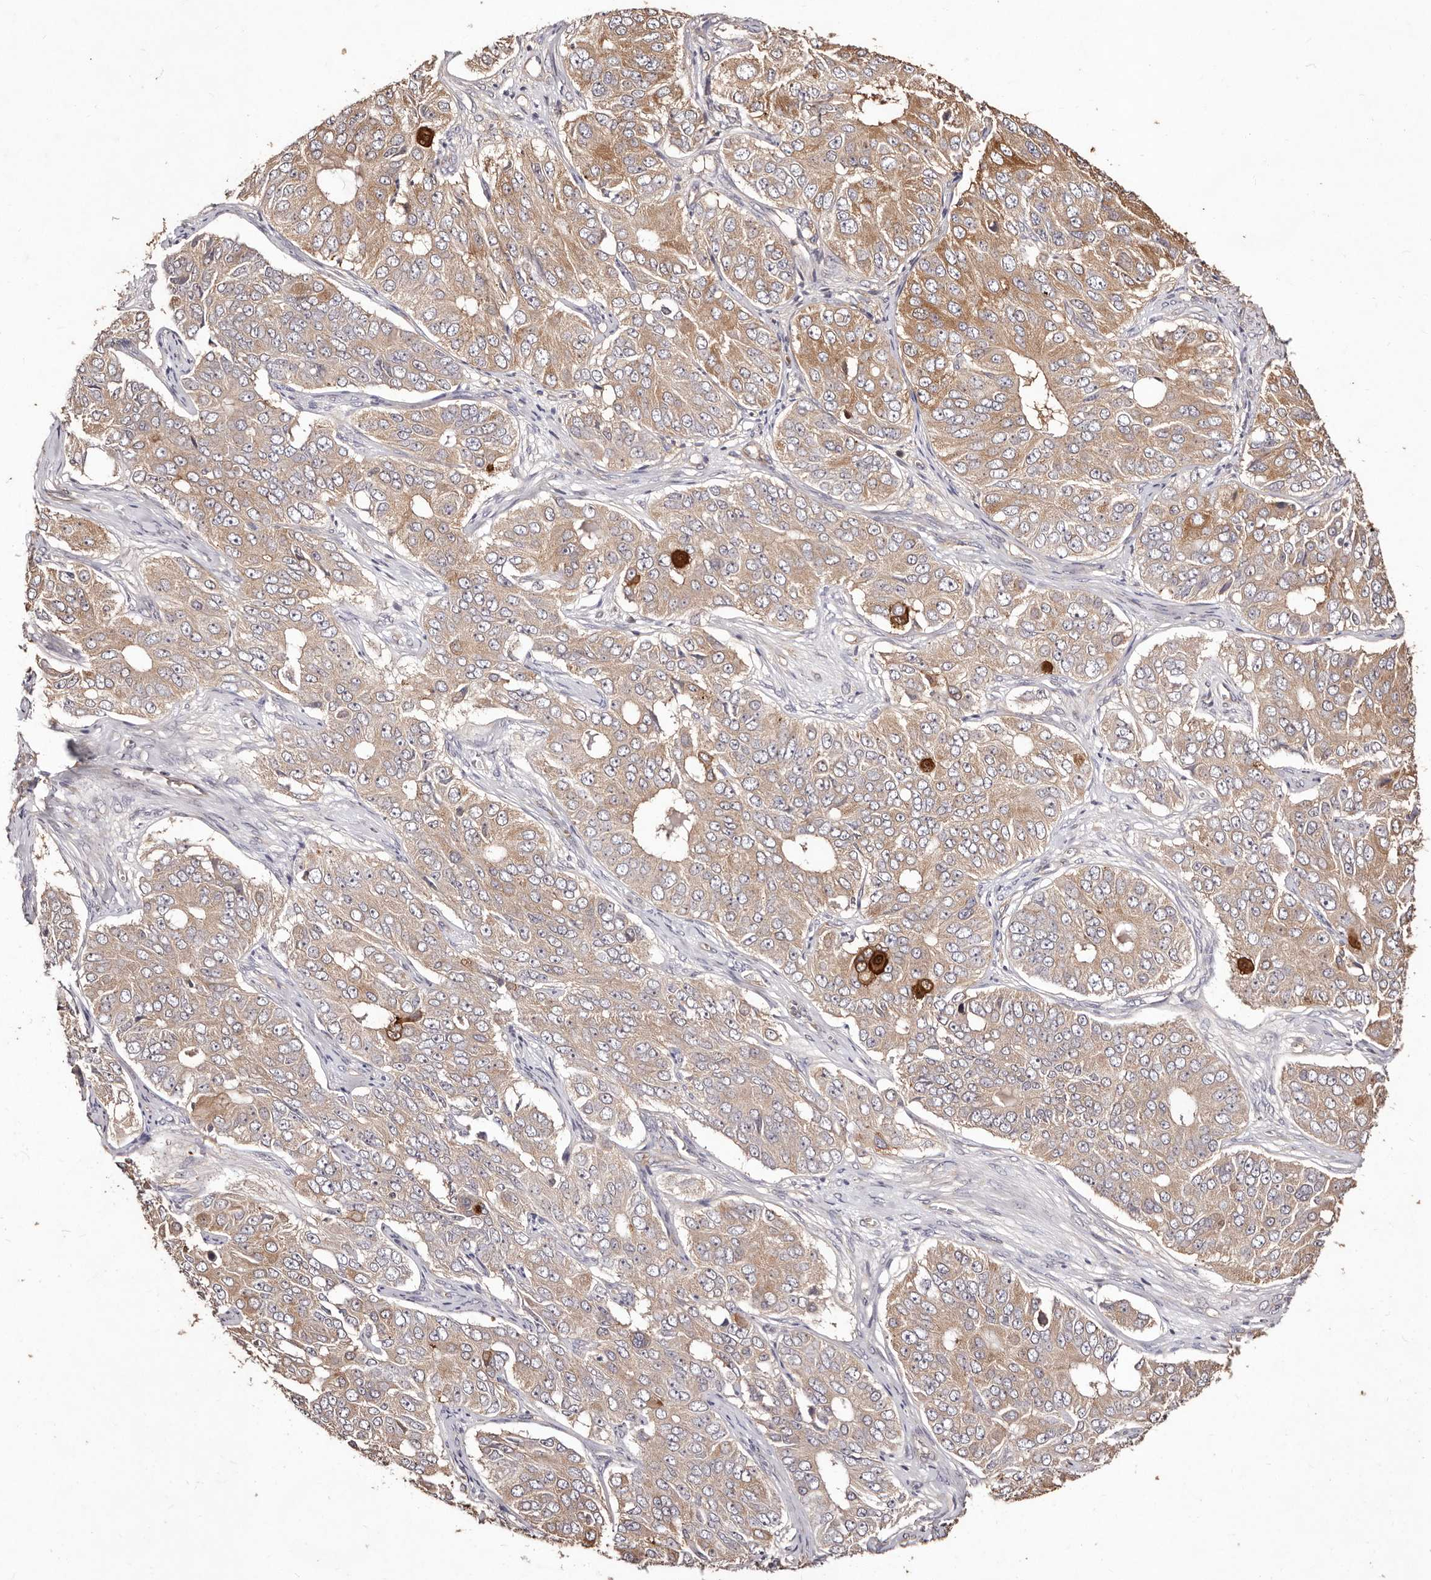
{"staining": {"intensity": "moderate", "quantity": ">75%", "location": "cytoplasmic/membranous"}, "tissue": "ovarian cancer", "cell_type": "Tumor cells", "image_type": "cancer", "snomed": [{"axis": "morphology", "description": "Carcinoma, endometroid"}, {"axis": "topography", "description": "Ovary"}], "caption": "The immunohistochemical stain labels moderate cytoplasmic/membranous staining in tumor cells of endometroid carcinoma (ovarian) tissue.", "gene": "CCL14", "patient": {"sex": "female", "age": 51}}